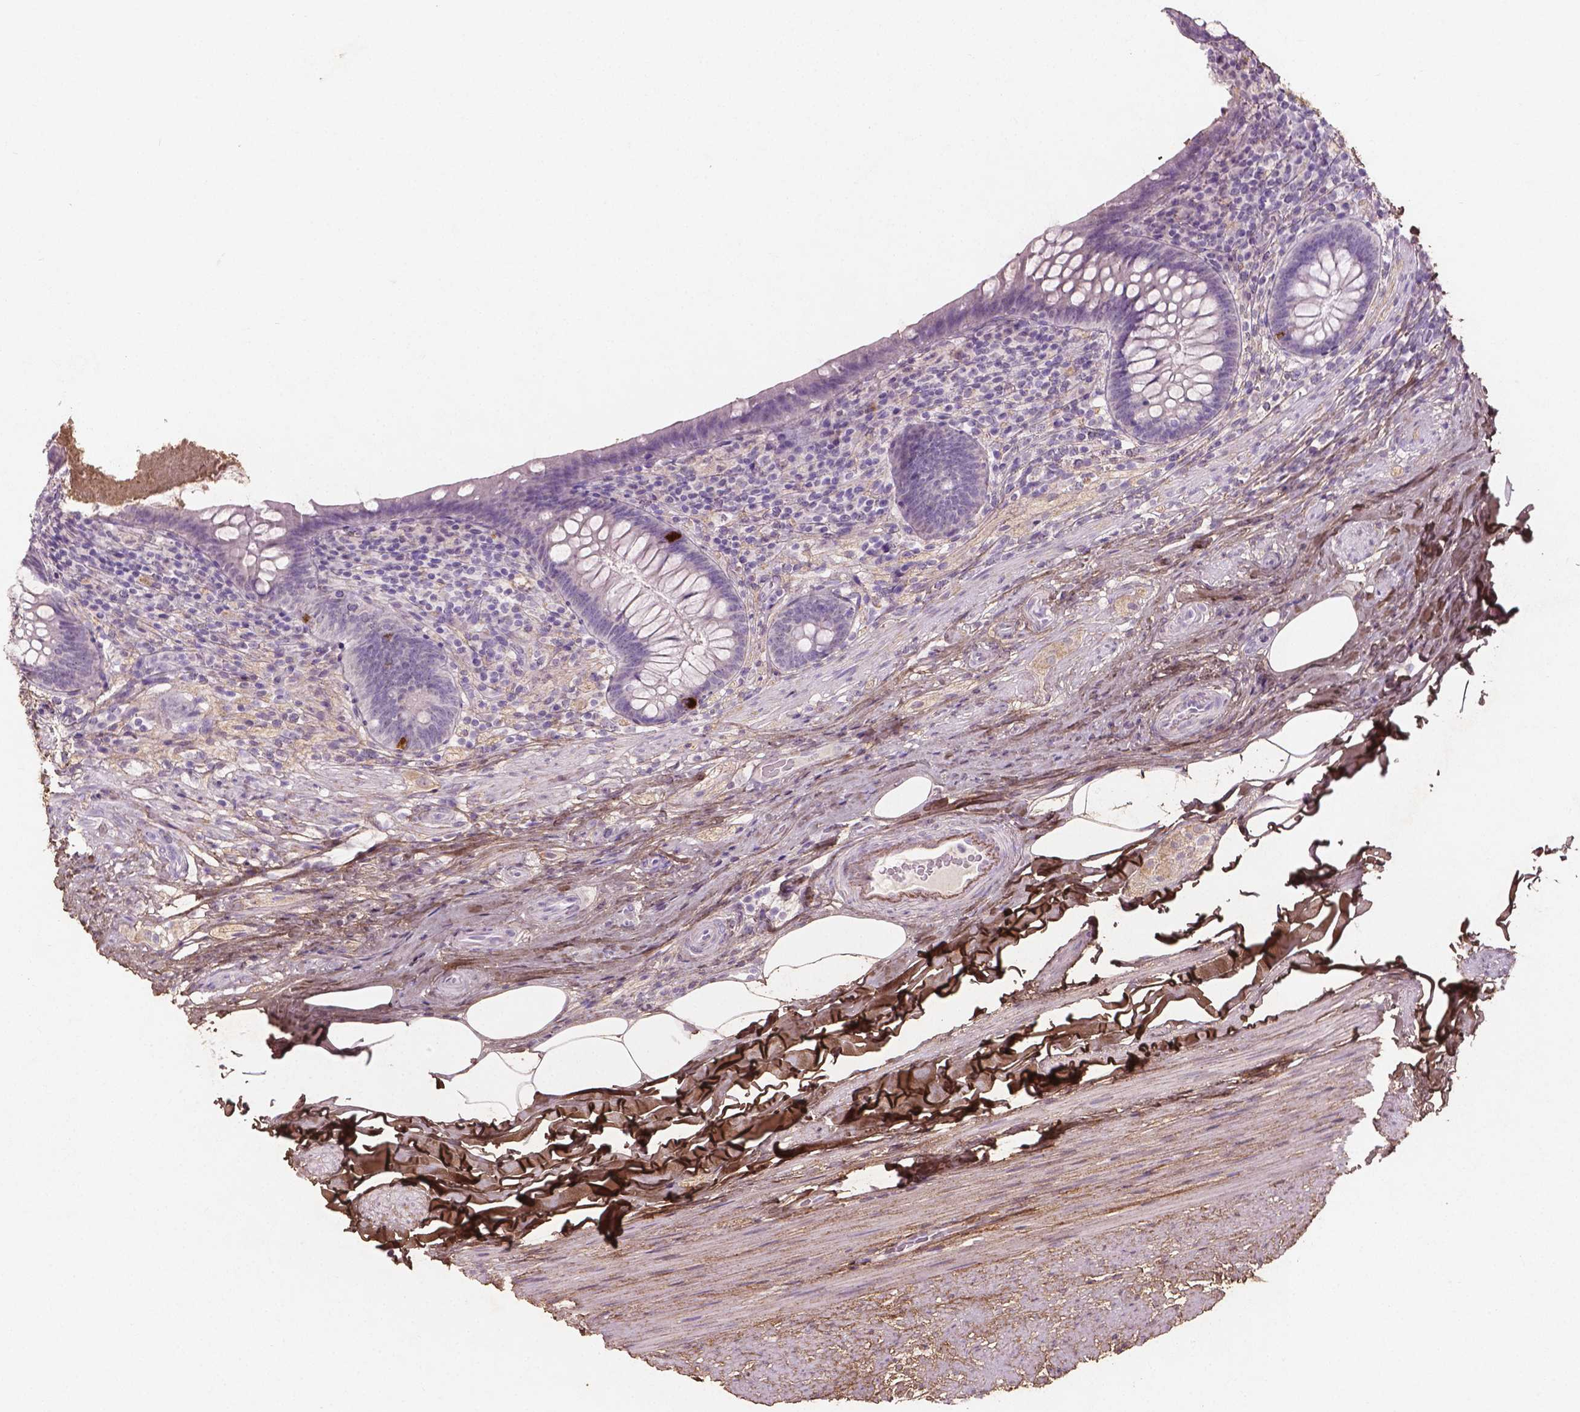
{"staining": {"intensity": "negative", "quantity": "none", "location": "none"}, "tissue": "appendix", "cell_type": "Glandular cells", "image_type": "normal", "snomed": [{"axis": "morphology", "description": "Normal tissue, NOS"}, {"axis": "topography", "description": "Appendix"}], "caption": "DAB (3,3'-diaminobenzidine) immunohistochemical staining of normal appendix reveals no significant staining in glandular cells. (Brightfield microscopy of DAB (3,3'-diaminobenzidine) immunohistochemistry (IHC) at high magnification).", "gene": "DLG2", "patient": {"sex": "male", "age": 47}}